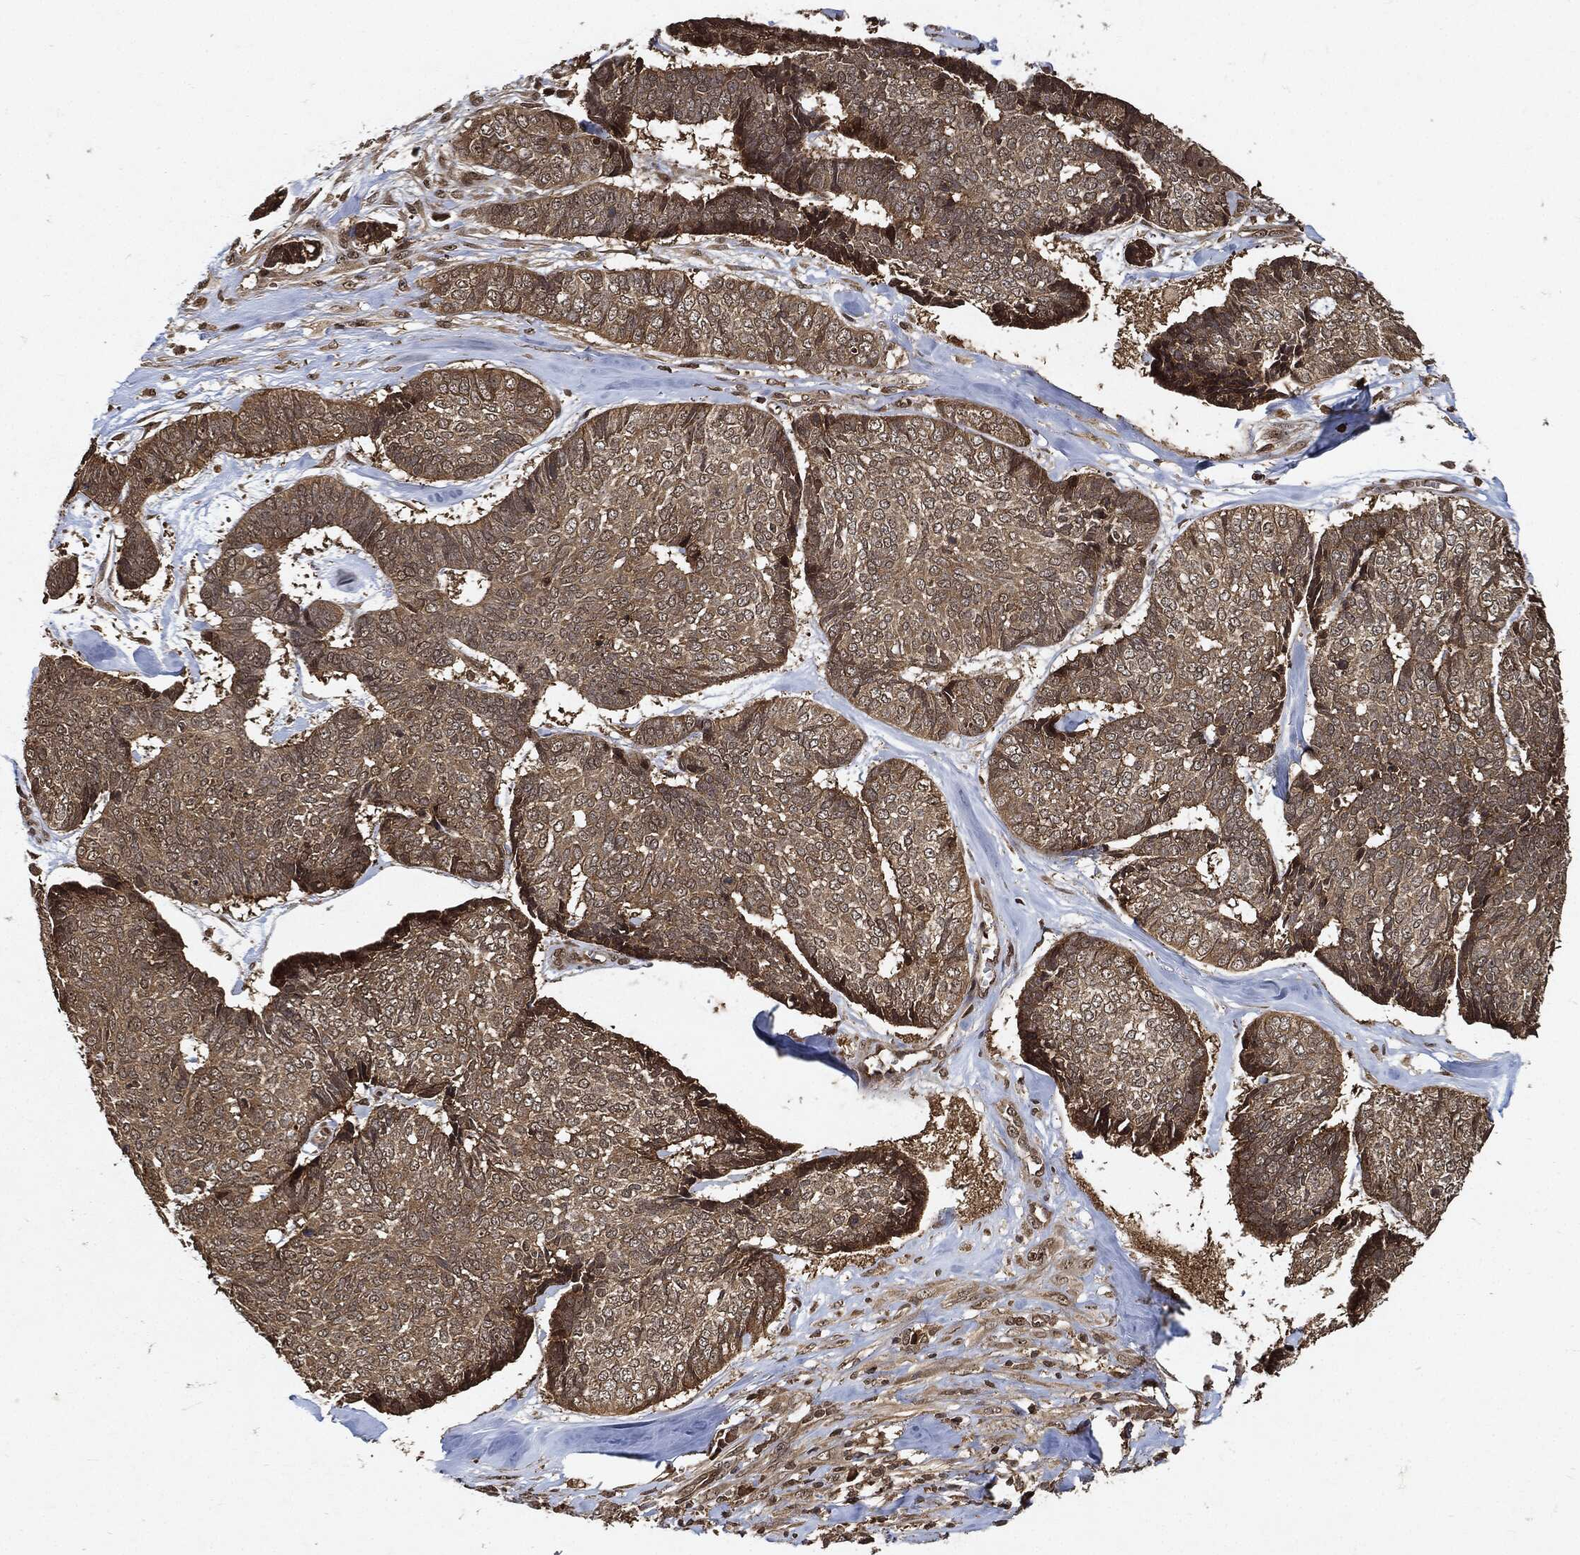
{"staining": {"intensity": "moderate", "quantity": ">75%", "location": "cytoplasmic/membranous"}, "tissue": "skin cancer", "cell_type": "Tumor cells", "image_type": "cancer", "snomed": [{"axis": "morphology", "description": "Basal cell carcinoma"}, {"axis": "topography", "description": "Skin"}], "caption": "Immunohistochemical staining of skin cancer exhibits medium levels of moderate cytoplasmic/membranous positivity in approximately >75% of tumor cells.", "gene": "ZNF226", "patient": {"sex": "male", "age": 86}}